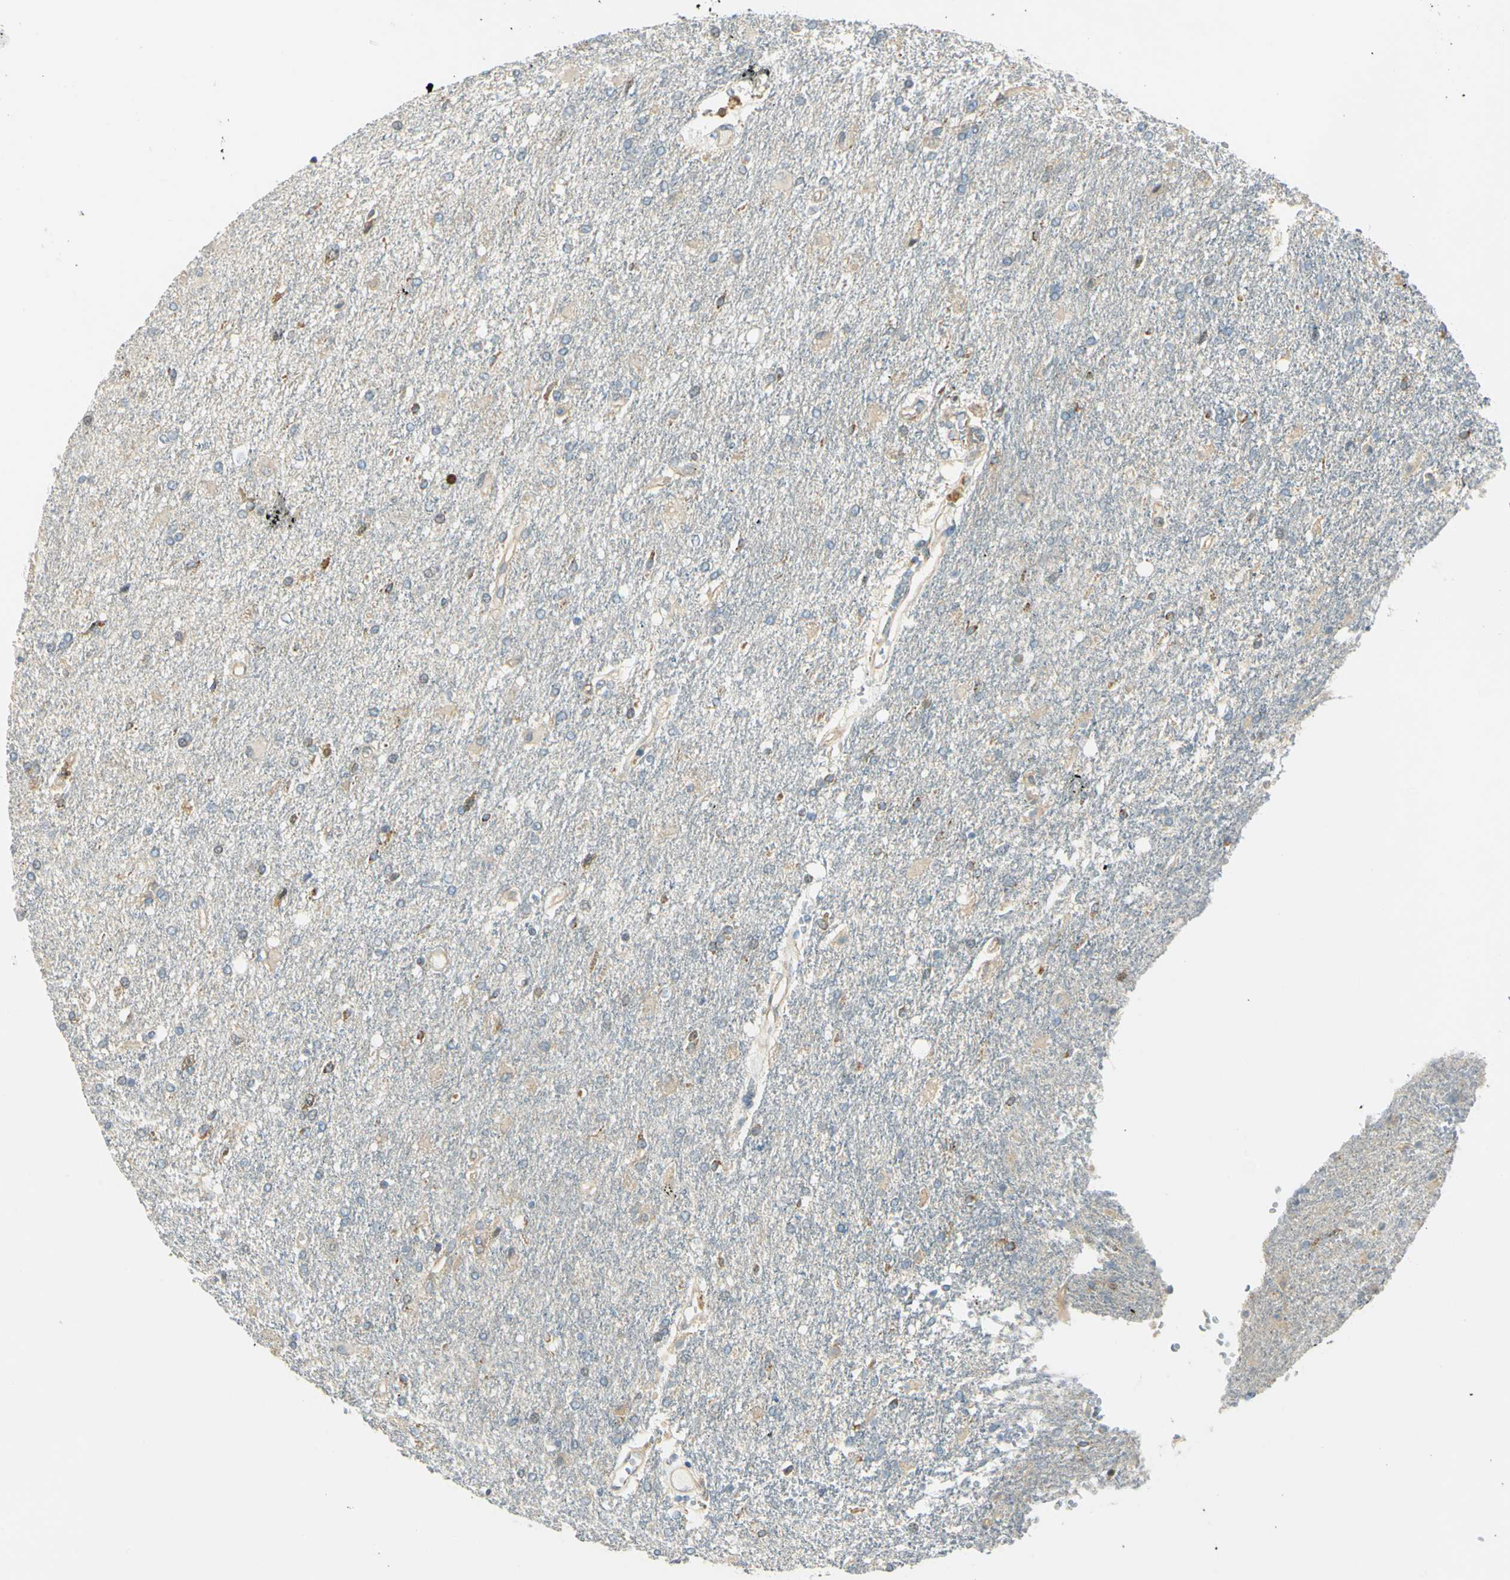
{"staining": {"intensity": "moderate", "quantity": "<25%", "location": "cytoplasmic/membranous"}, "tissue": "glioma", "cell_type": "Tumor cells", "image_type": "cancer", "snomed": [{"axis": "morphology", "description": "Glioma, malignant, High grade"}, {"axis": "topography", "description": "Brain"}], "caption": "Tumor cells display low levels of moderate cytoplasmic/membranous expression in about <25% of cells in malignant glioma (high-grade).", "gene": "LAMA3", "patient": {"sex": "male", "age": 71}}